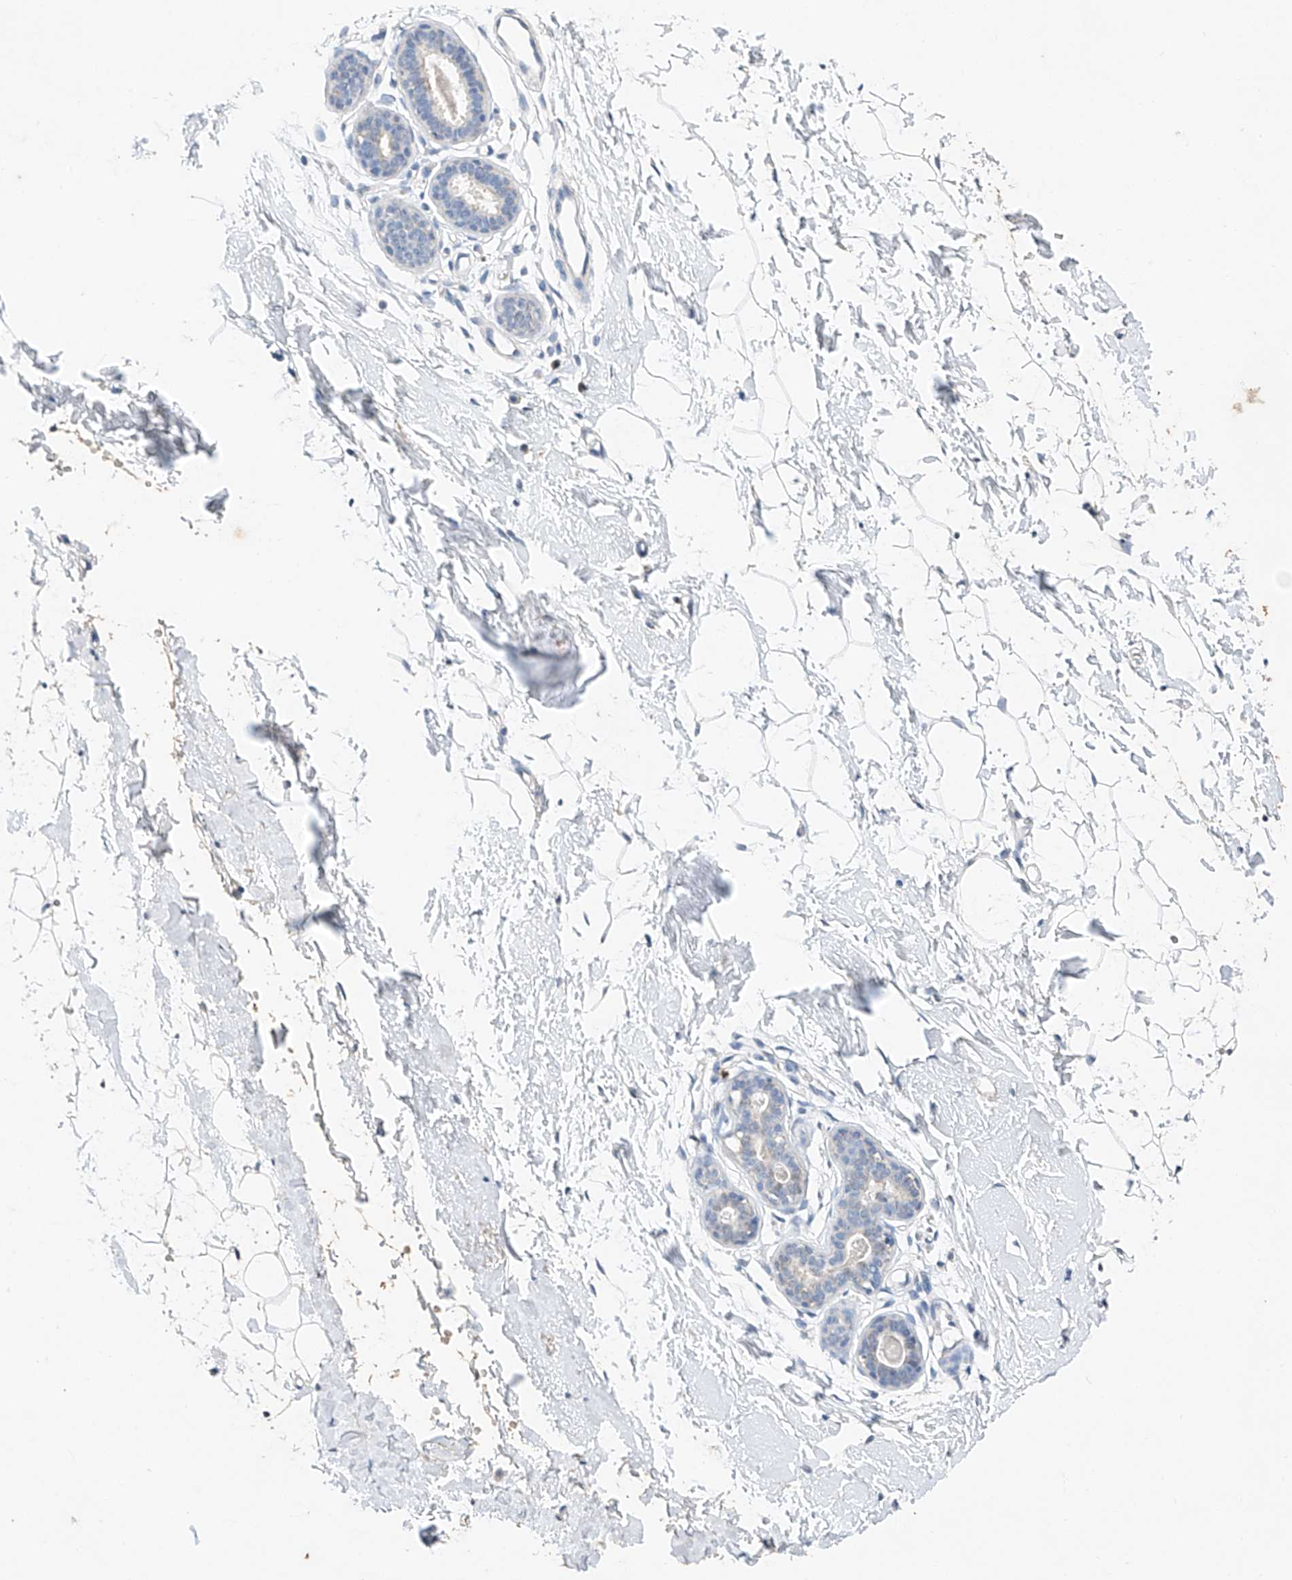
{"staining": {"intensity": "negative", "quantity": "none", "location": "none"}, "tissue": "adipose tissue", "cell_type": "Adipocytes", "image_type": "normal", "snomed": [{"axis": "morphology", "description": "Normal tissue, NOS"}, {"axis": "topography", "description": "Breast"}], "caption": "This micrograph is of unremarkable adipose tissue stained with IHC to label a protein in brown with the nuclei are counter-stained blue. There is no staining in adipocytes.", "gene": "CTDP1", "patient": {"sex": "female", "age": 23}}